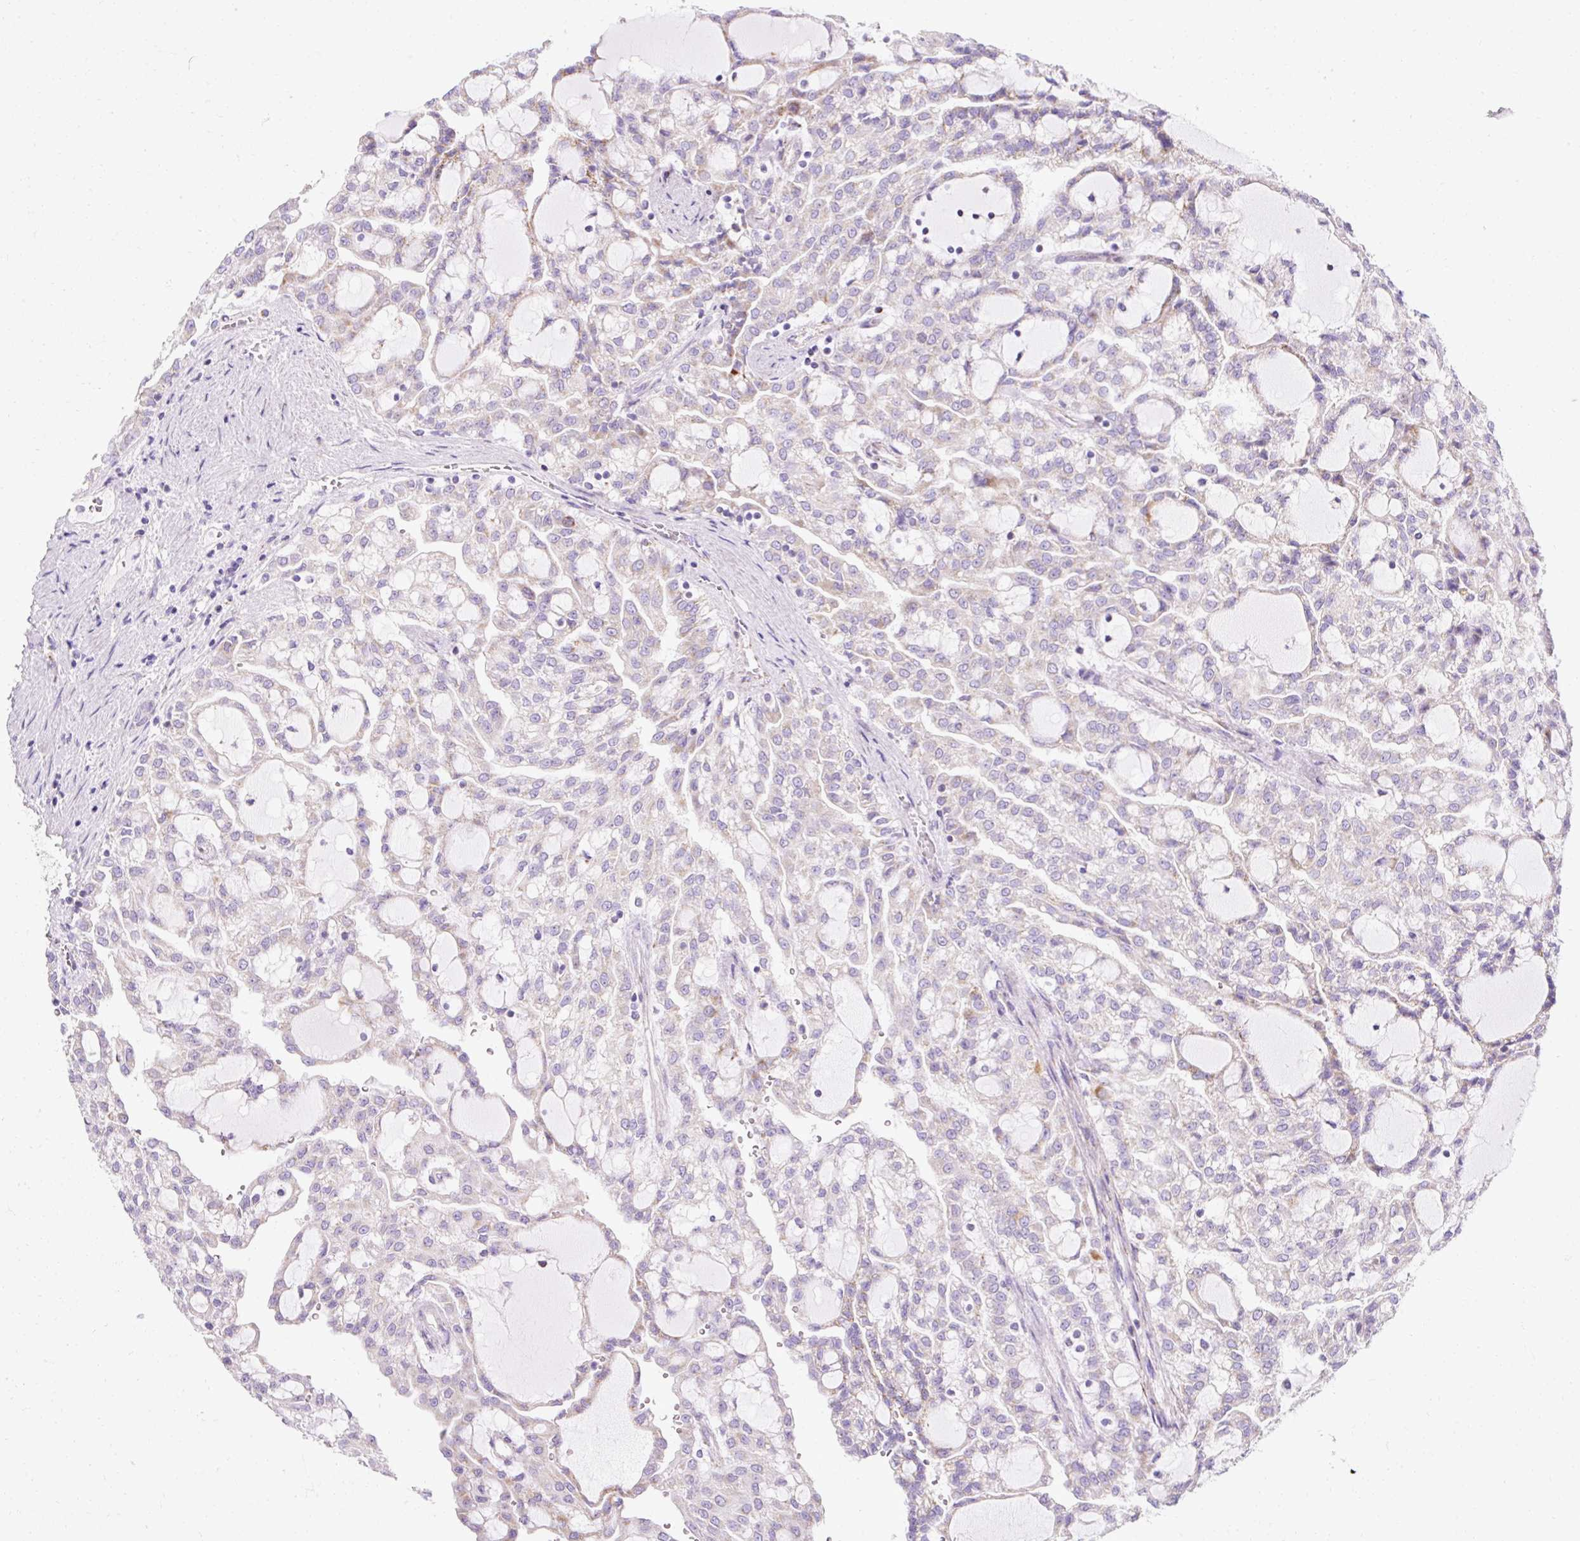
{"staining": {"intensity": "negative", "quantity": "none", "location": "none"}, "tissue": "renal cancer", "cell_type": "Tumor cells", "image_type": "cancer", "snomed": [{"axis": "morphology", "description": "Adenocarcinoma, NOS"}, {"axis": "topography", "description": "Kidney"}], "caption": "The micrograph shows no staining of tumor cells in adenocarcinoma (renal). (Stains: DAB immunohistochemistry with hematoxylin counter stain, Microscopy: brightfield microscopy at high magnification).", "gene": "PLPP2", "patient": {"sex": "male", "age": 63}}